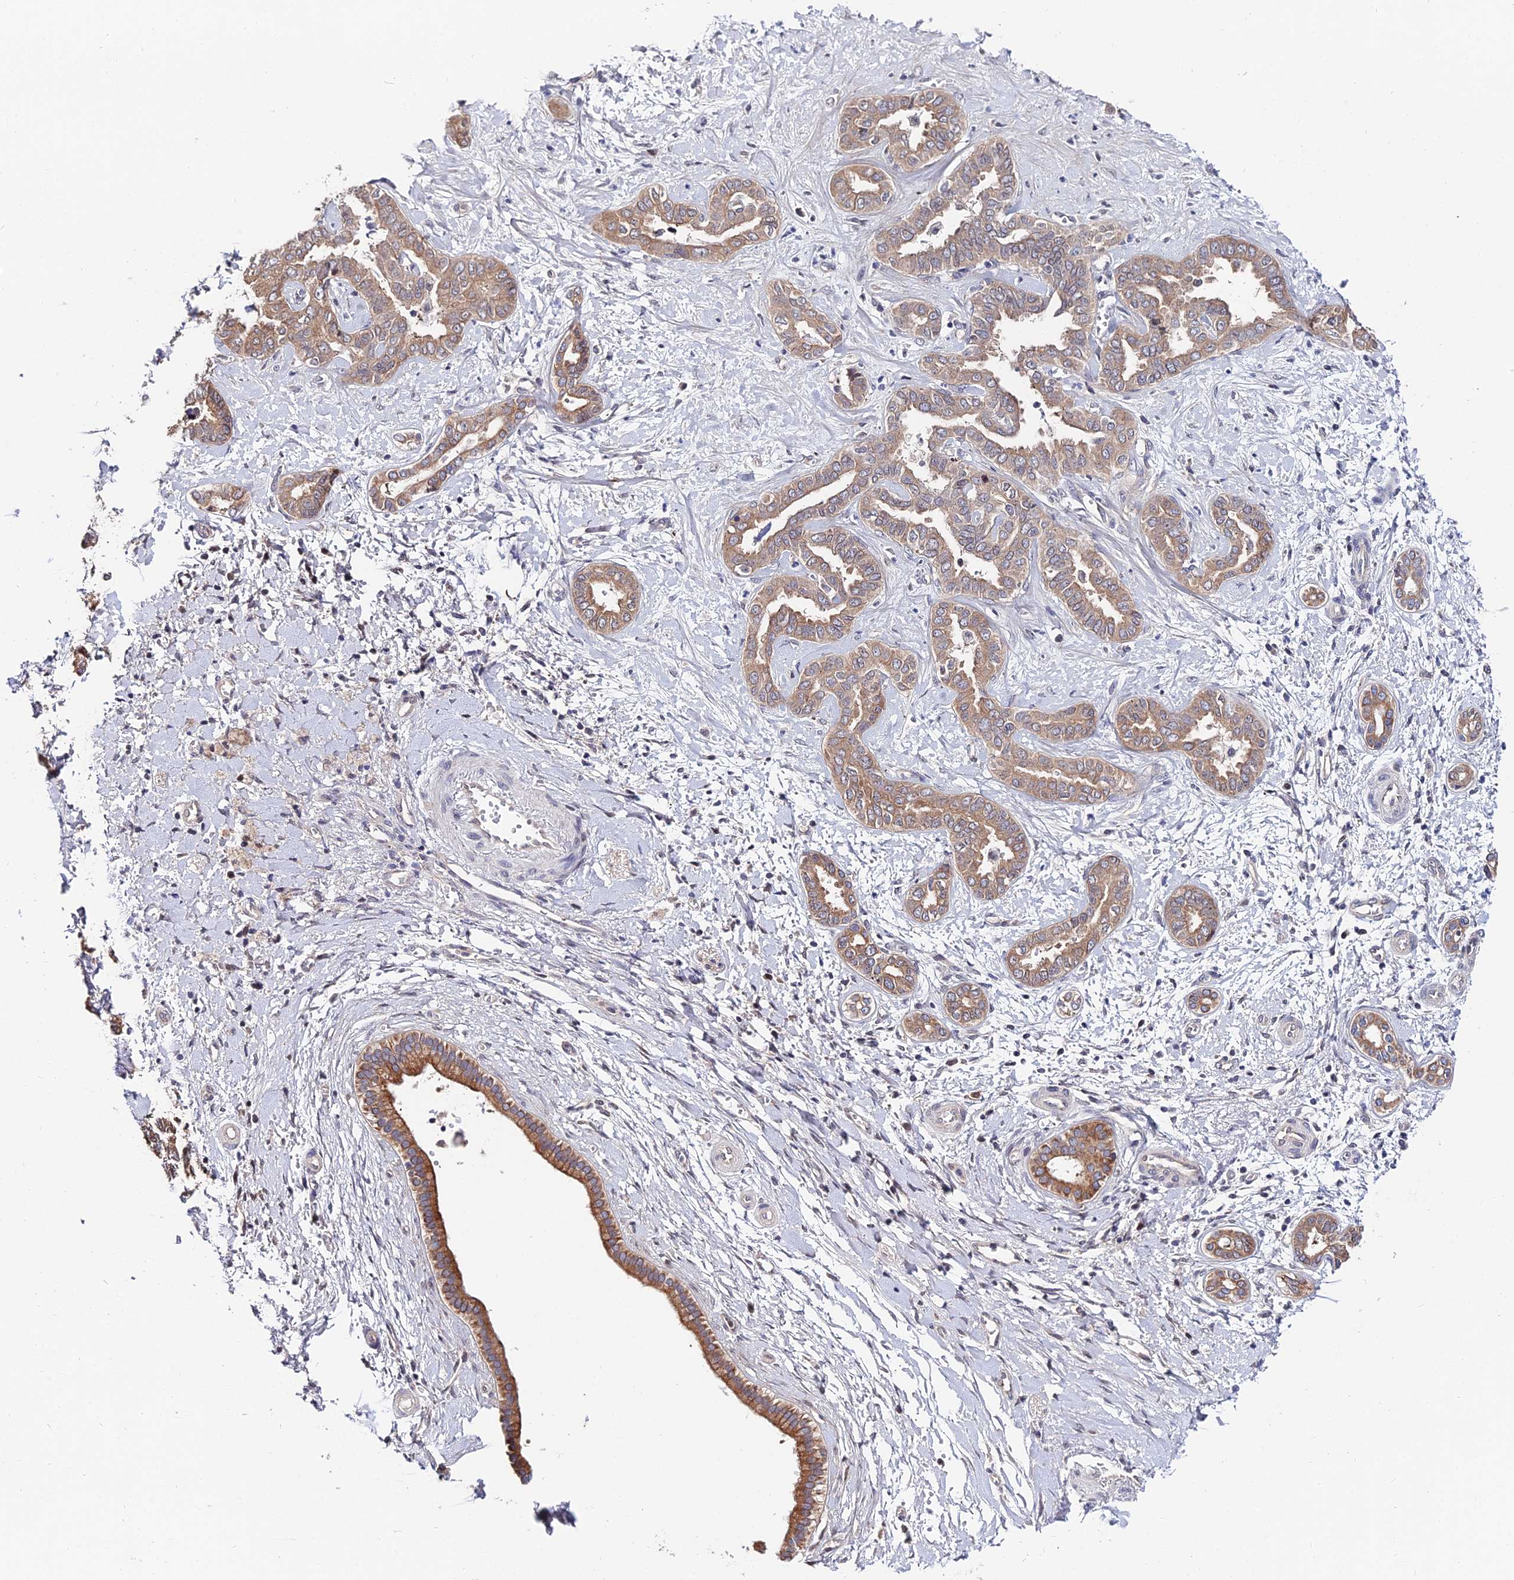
{"staining": {"intensity": "moderate", "quantity": ">75%", "location": "cytoplasmic/membranous"}, "tissue": "liver cancer", "cell_type": "Tumor cells", "image_type": "cancer", "snomed": [{"axis": "morphology", "description": "Cholangiocarcinoma"}, {"axis": "topography", "description": "Liver"}], "caption": "Moderate cytoplasmic/membranous staining for a protein is appreciated in about >75% of tumor cells of cholangiocarcinoma (liver) using IHC.", "gene": "INPP4A", "patient": {"sex": "female", "age": 77}}